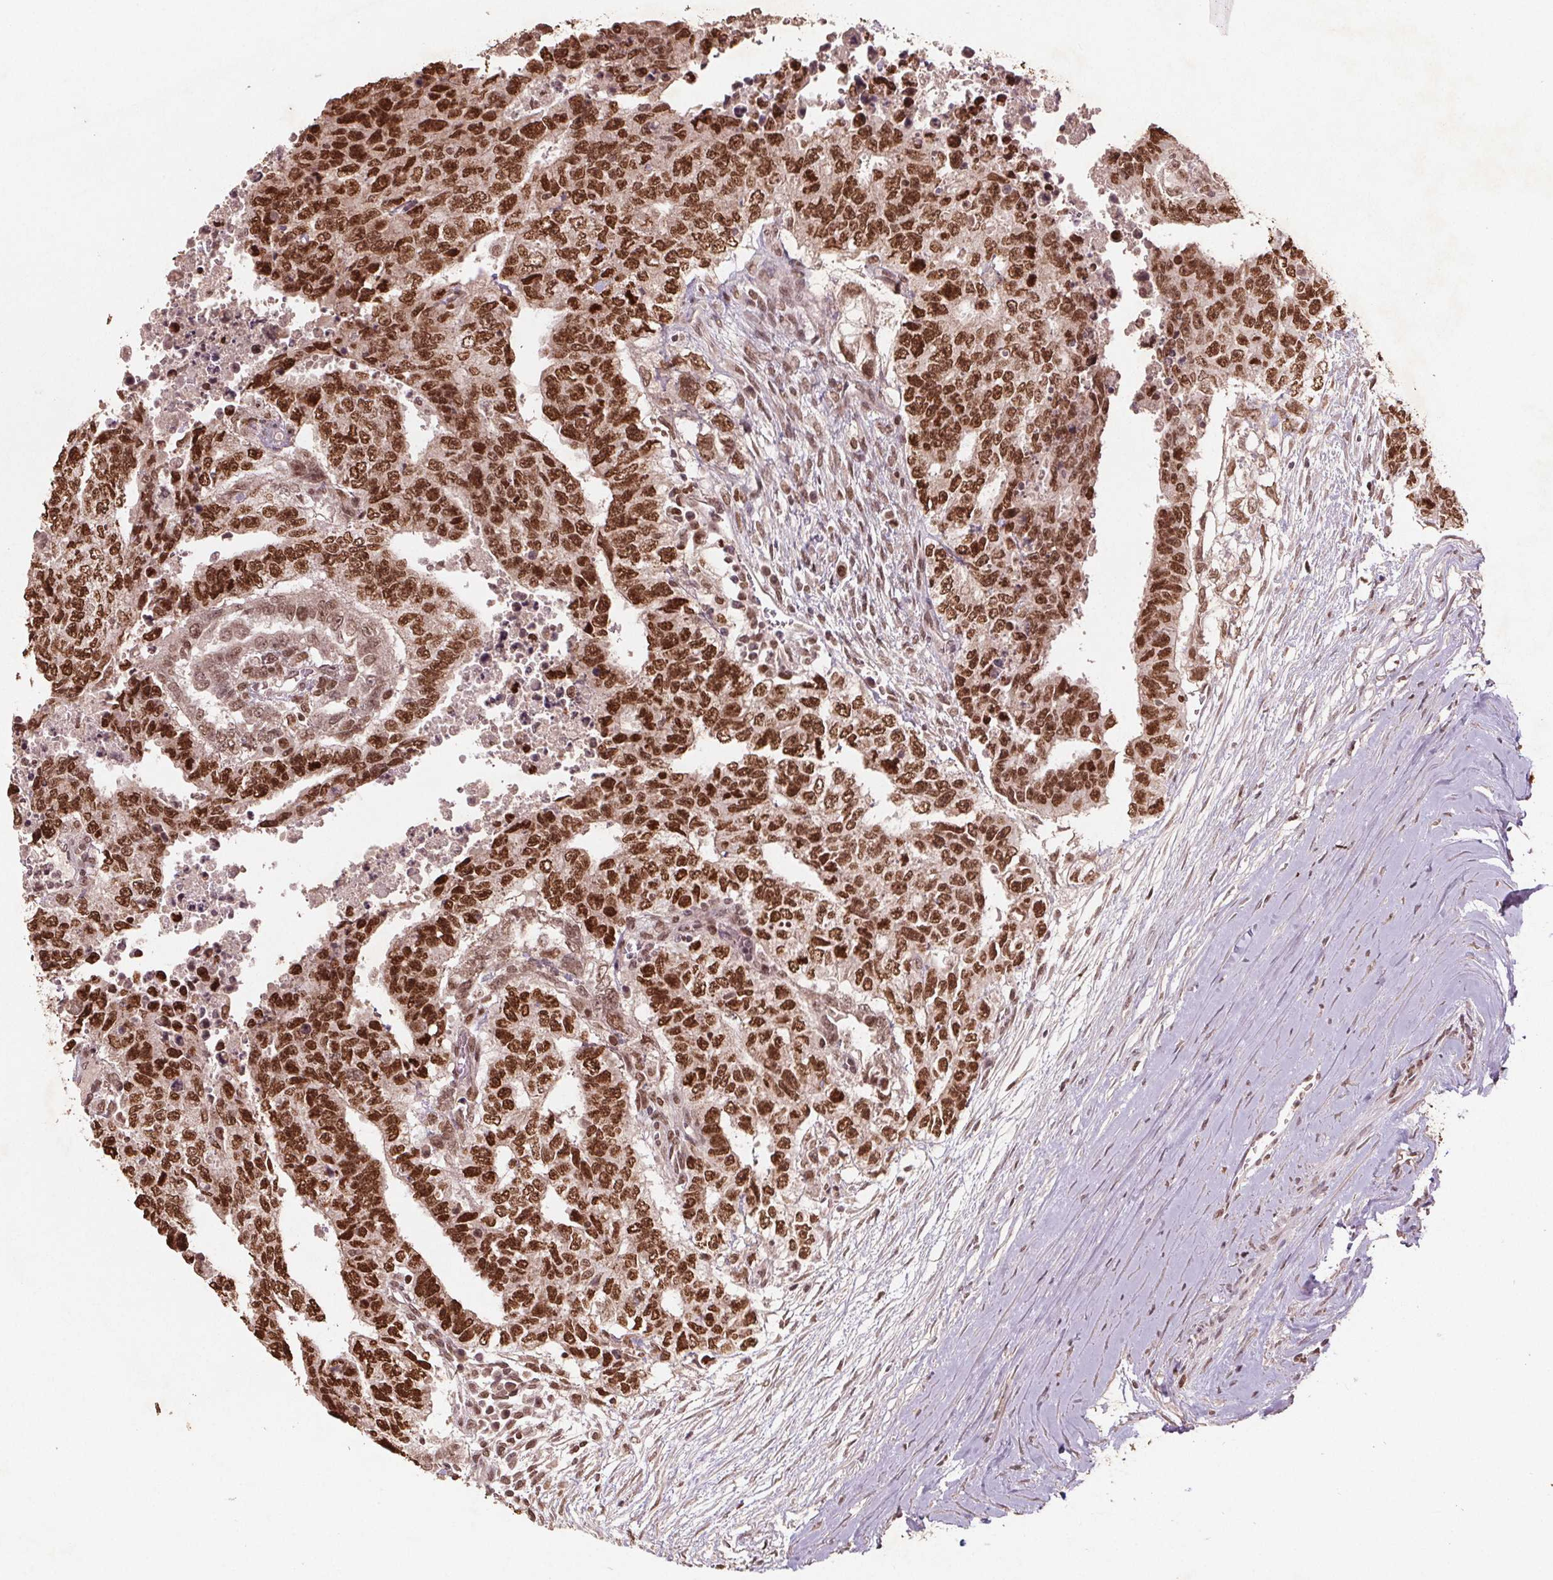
{"staining": {"intensity": "strong", "quantity": ">75%", "location": "nuclear"}, "tissue": "testis cancer", "cell_type": "Tumor cells", "image_type": "cancer", "snomed": [{"axis": "morphology", "description": "Carcinoma, Embryonal, NOS"}, {"axis": "topography", "description": "Testis"}], "caption": "Immunohistochemistry (IHC) histopathology image of neoplastic tissue: testis cancer stained using IHC displays high levels of strong protein expression localized specifically in the nuclear of tumor cells, appearing as a nuclear brown color.", "gene": "DNMT3B", "patient": {"sex": "male", "age": 24}}